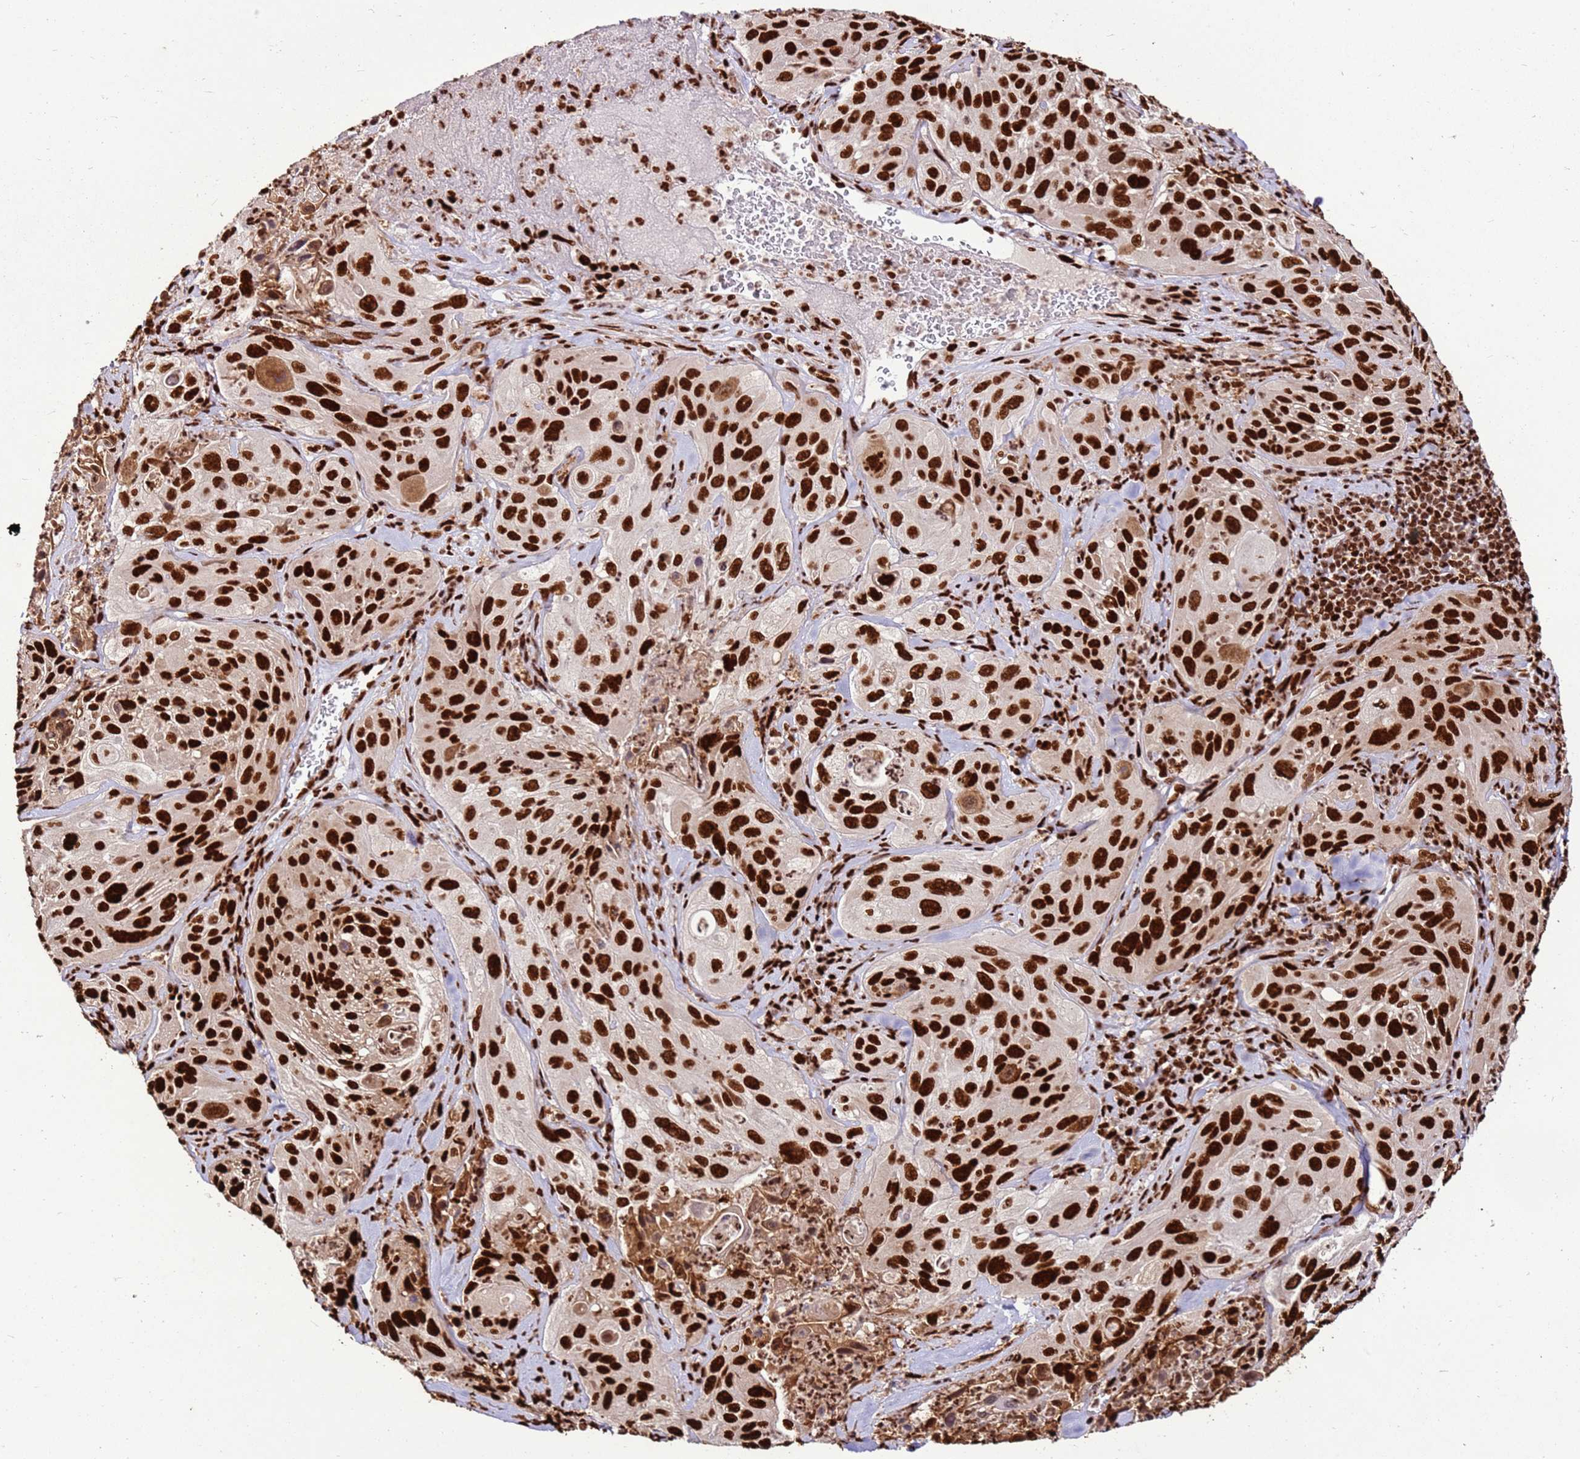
{"staining": {"intensity": "strong", "quantity": ">75%", "location": "nuclear"}, "tissue": "cervical cancer", "cell_type": "Tumor cells", "image_type": "cancer", "snomed": [{"axis": "morphology", "description": "Squamous cell carcinoma, NOS"}, {"axis": "topography", "description": "Cervix"}], "caption": "A high amount of strong nuclear staining is identified in about >75% of tumor cells in squamous cell carcinoma (cervical) tissue. The staining was performed using DAB (3,3'-diaminobenzidine) to visualize the protein expression in brown, while the nuclei were stained in blue with hematoxylin (Magnification: 20x).", "gene": "HNRNPAB", "patient": {"sex": "female", "age": 42}}